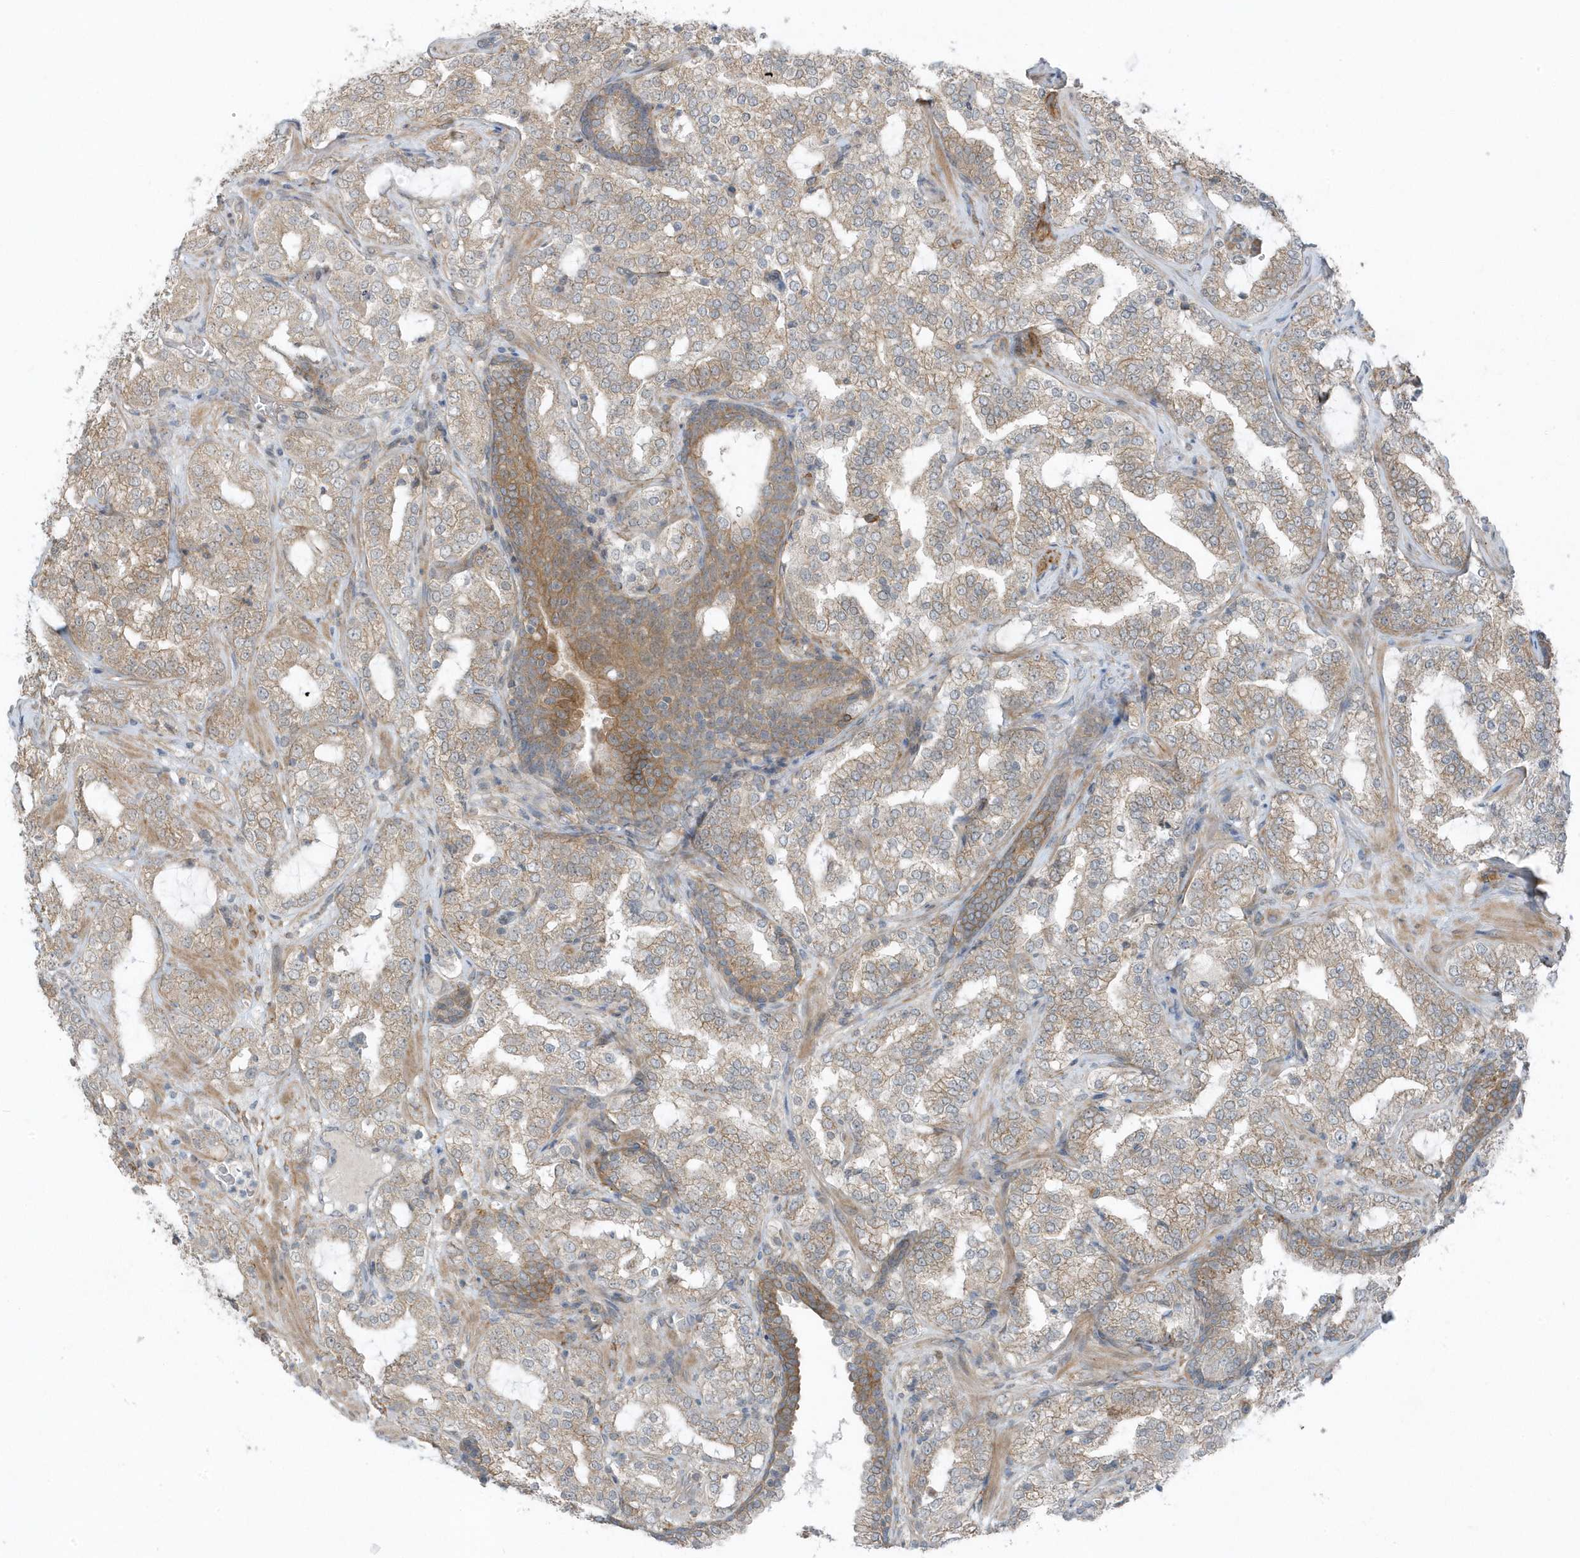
{"staining": {"intensity": "weak", "quantity": ">75%", "location": "cytoplasmic/membranous"}, "tissue": "prostate cancer", "cell_type": "Tumor cells", "image_type": "cancer", "snomed": [{"axis": "morphology", "description": "Adenocarcinoma, High grade"}, {"axis": "topography", "description": "Prostate"}], "caption": "This is an image of immunohistochemistry staining of prostate cancer, which shows weak staining in the cytoplasmic/membranous of tumor cells.", "gene": "PARD3B", "patient": {"sex": "male", "age": 64}}